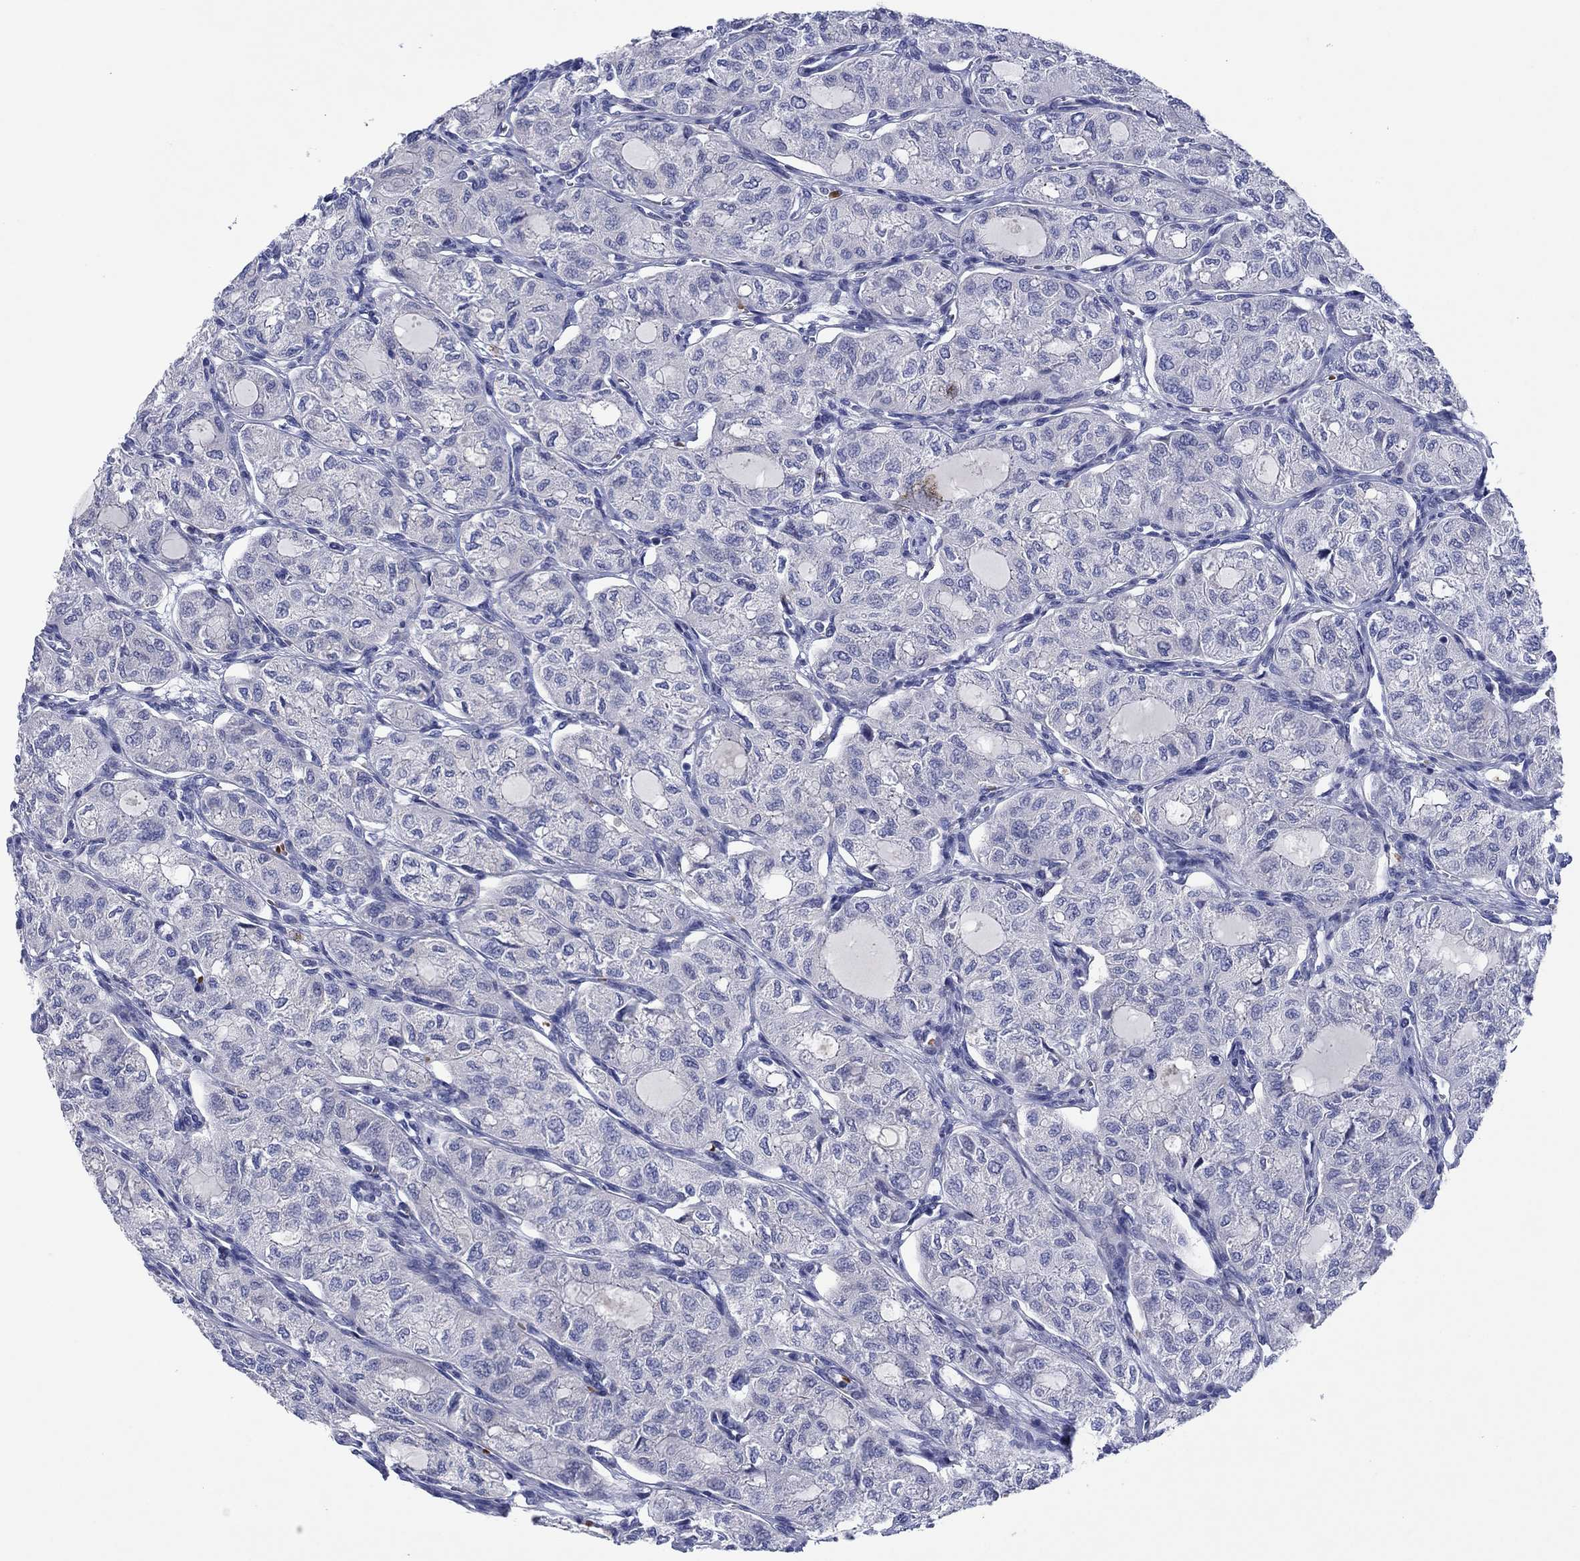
{"staining": {"intensity": "negative", "quantity": "none", "location": "none"}, "tissue": "thyroid cancer", "cell_type": "Tumor cells", "image_type": "cancer", "snomed": [{"axis": "morphology", "description": "Follicular adenoma carcinoma, NOS"}, {"axis": "topography", "description": "Thyroid gland"}], "caption": "This is a image of IHC staining of thyroid follicular adenoma carcinoma, which shows no staining in tumor cells.", "gene": "HDC", "patient": {"sex": "male", "age": 75}}